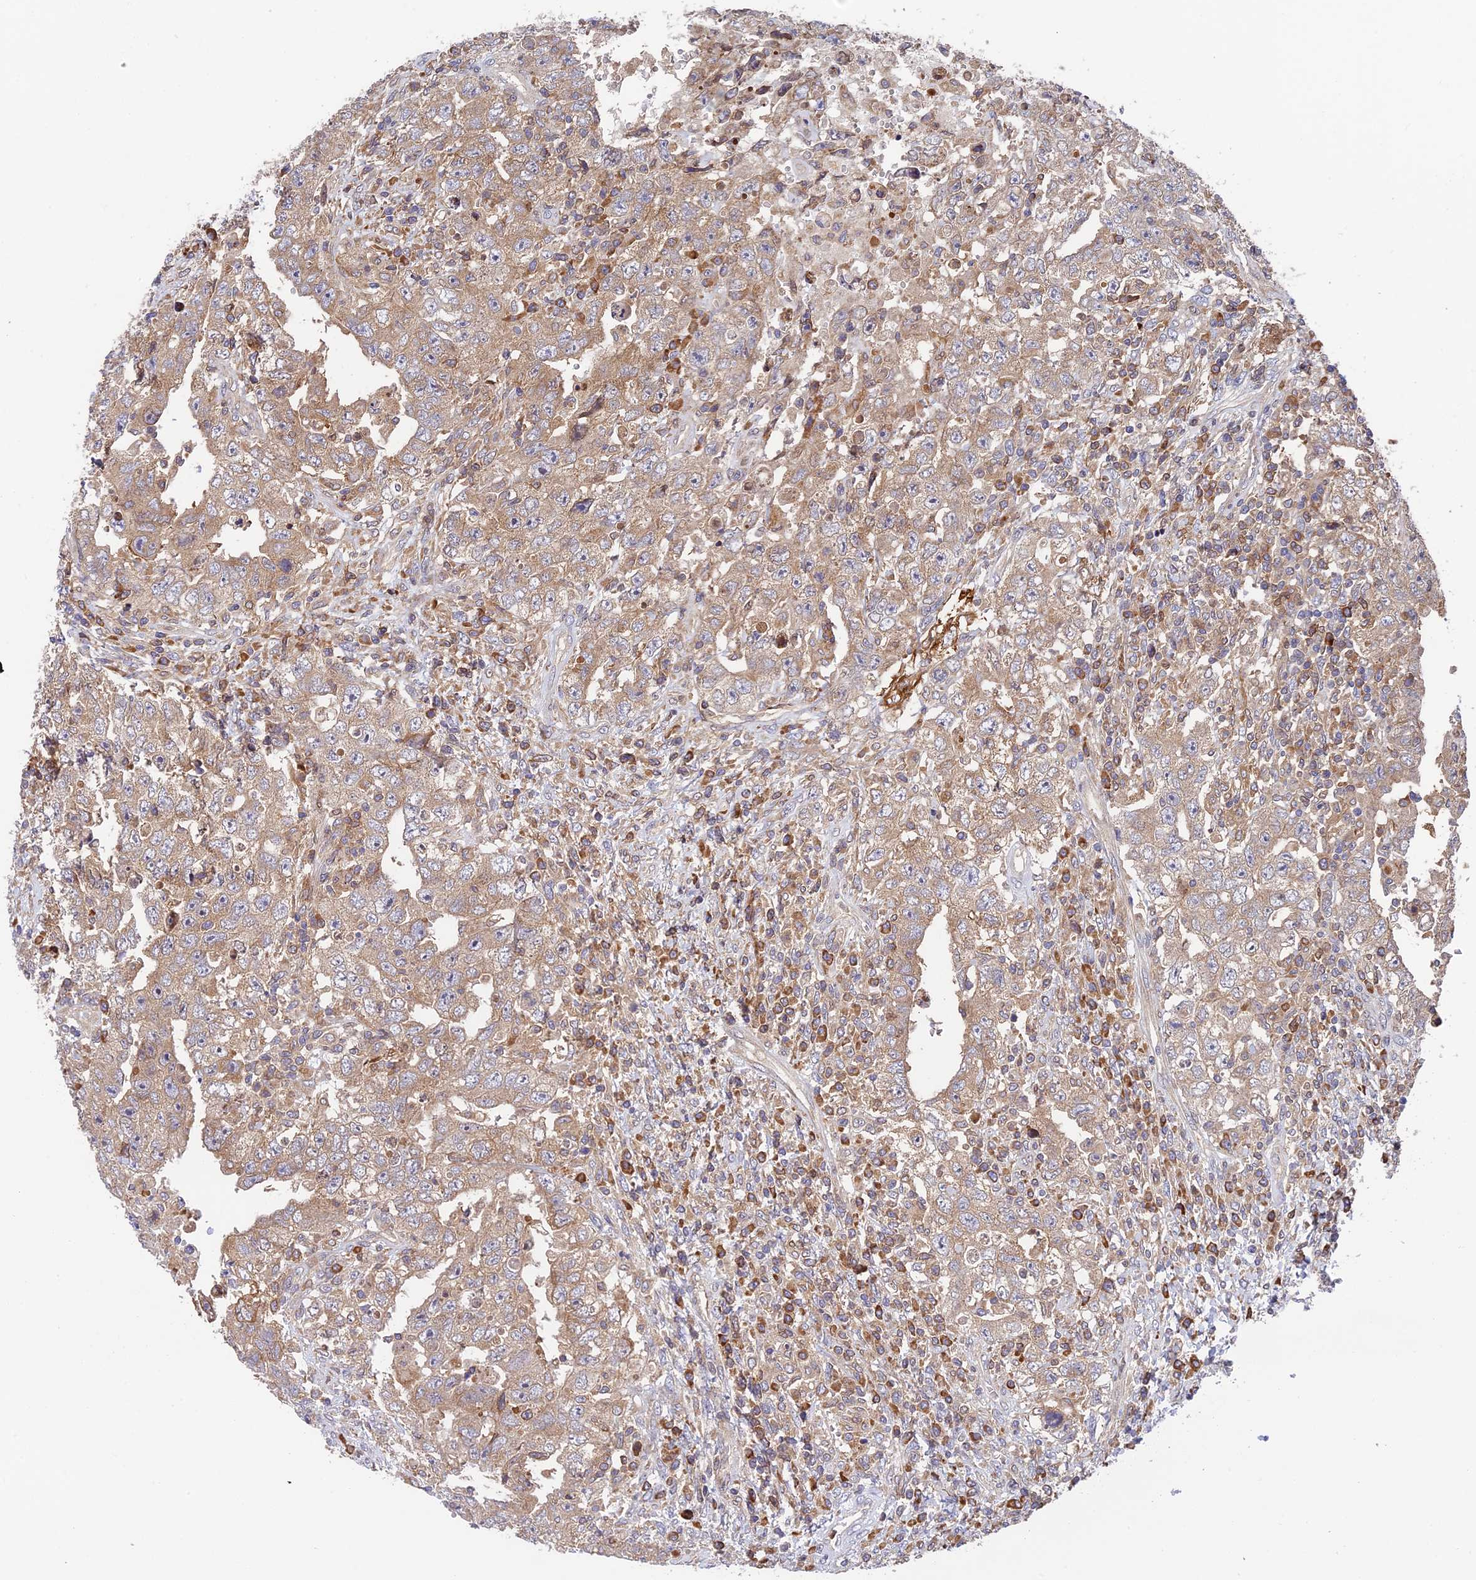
{"staining": {"intensity": "weak", "quantity": ">75%", "location": "cytoplasmic/membranous"}, "tissue": "testis cancer", "cell_type": "Tumor cells", "image_type": "cancer", "snomed": [{"axis": "morphology", "description": "Carcinoma, Embryonal, NOS"}, {"axis": "topography", "description": "Testis"}], "caption": "A photomicrograph of human testis cancer stained for a protein shows weak cytoplasmic/membranous brown staining in tumor cells.", "gene": "IPO5", "patient": {"sex": "male", "age": 26}}